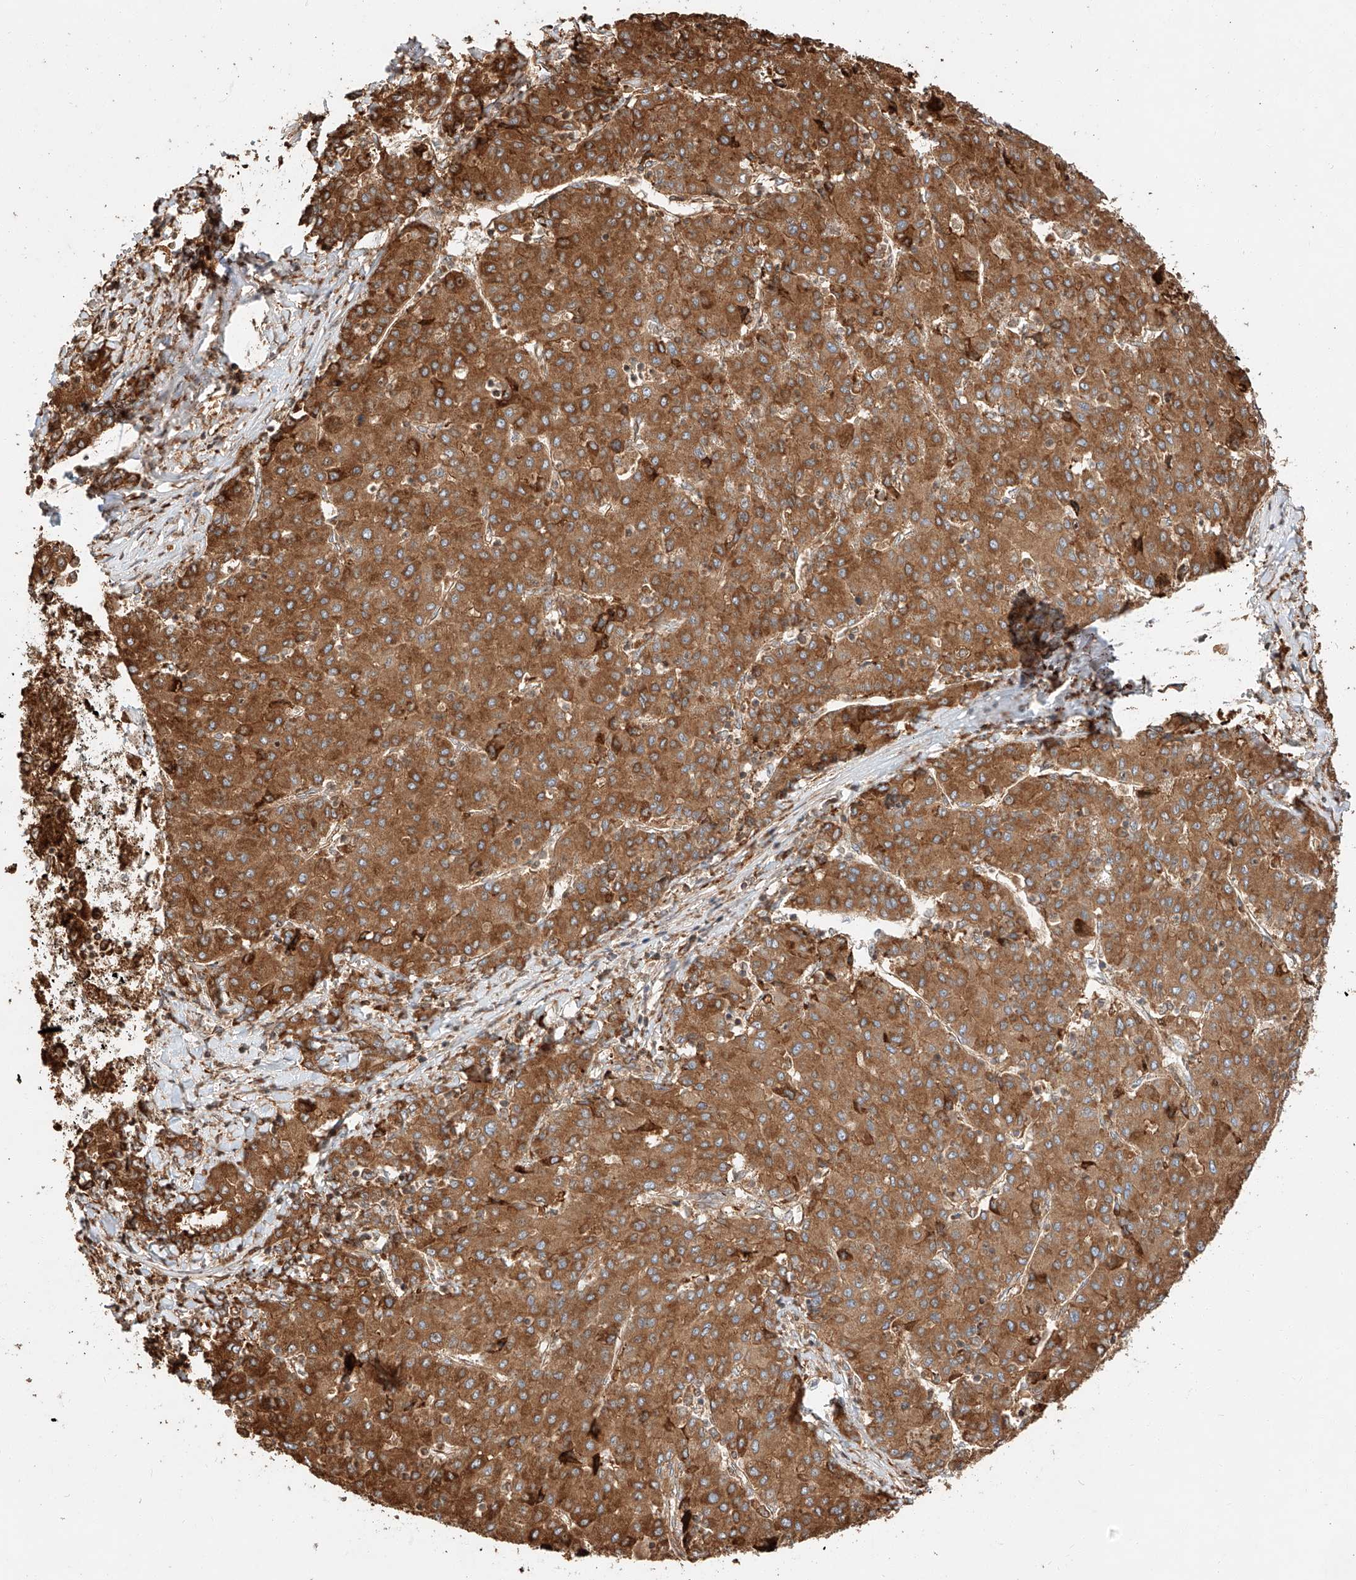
{"staining": {"intensity": "strong", "quantity": ">75%", "location": "cytoplasmic/membranous"}, "tissue": "liver cancer", "cell_type": "Tumor cells", "image_type": "cancer", "snomed": [{"axis": "morphology", "description": "Carcinoma, Hepatocellular, NOS"}, {"axis": "topography", "description": "Liver"}], "caption": "Immunohistochemical staining of human liver cancer demonstrates high levels of strong cytoplasmic/membranous expression in about >75% of tumor cells. Ihc stains the protein of interest in brown and the nuclei are stained blue.", "gene": "ZNF84", "patient": {"sex": "male", "age": 65}}